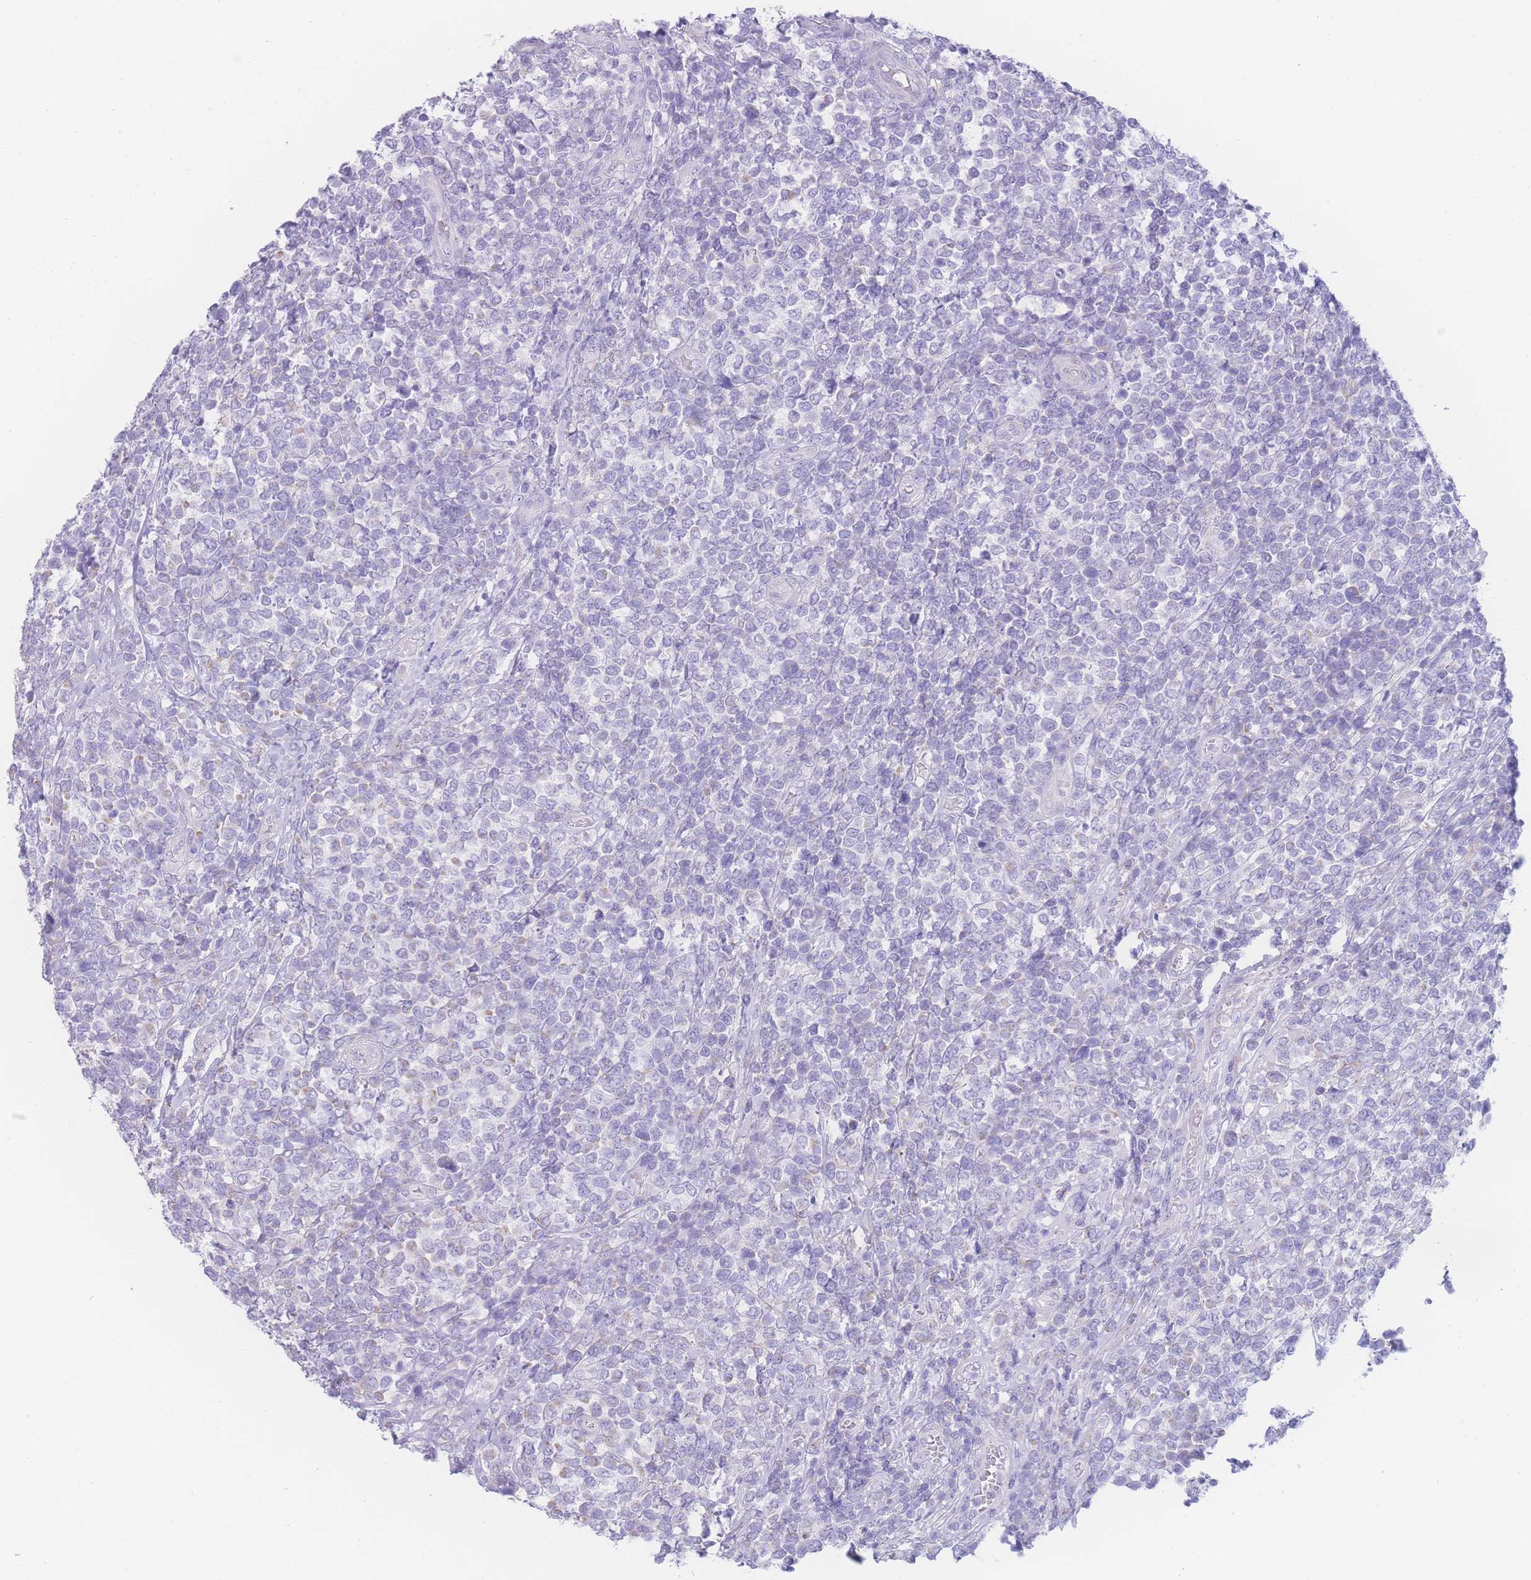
{"staining": {"intensity": "negative", "quantity": "none", "location": "none"}, "tissue": "lymphoma", "cell_type": "Tumor cells", "image_type": "cancer", "snomed": [{"axis": "morphology", "description": "Malignant lymphoma, non-Hodgkin's type, High grade"}, {"axis": "topography", "description": "Soft tissue"}], "caption": "Malignant lymphoma, non-Hodgkin's type (high-grade) stained for a protein using immunohistochemistry exhibits no expression tumor cells.", "gene": "NBEAL1", "patient": {"sex": "female", "age": 56}}